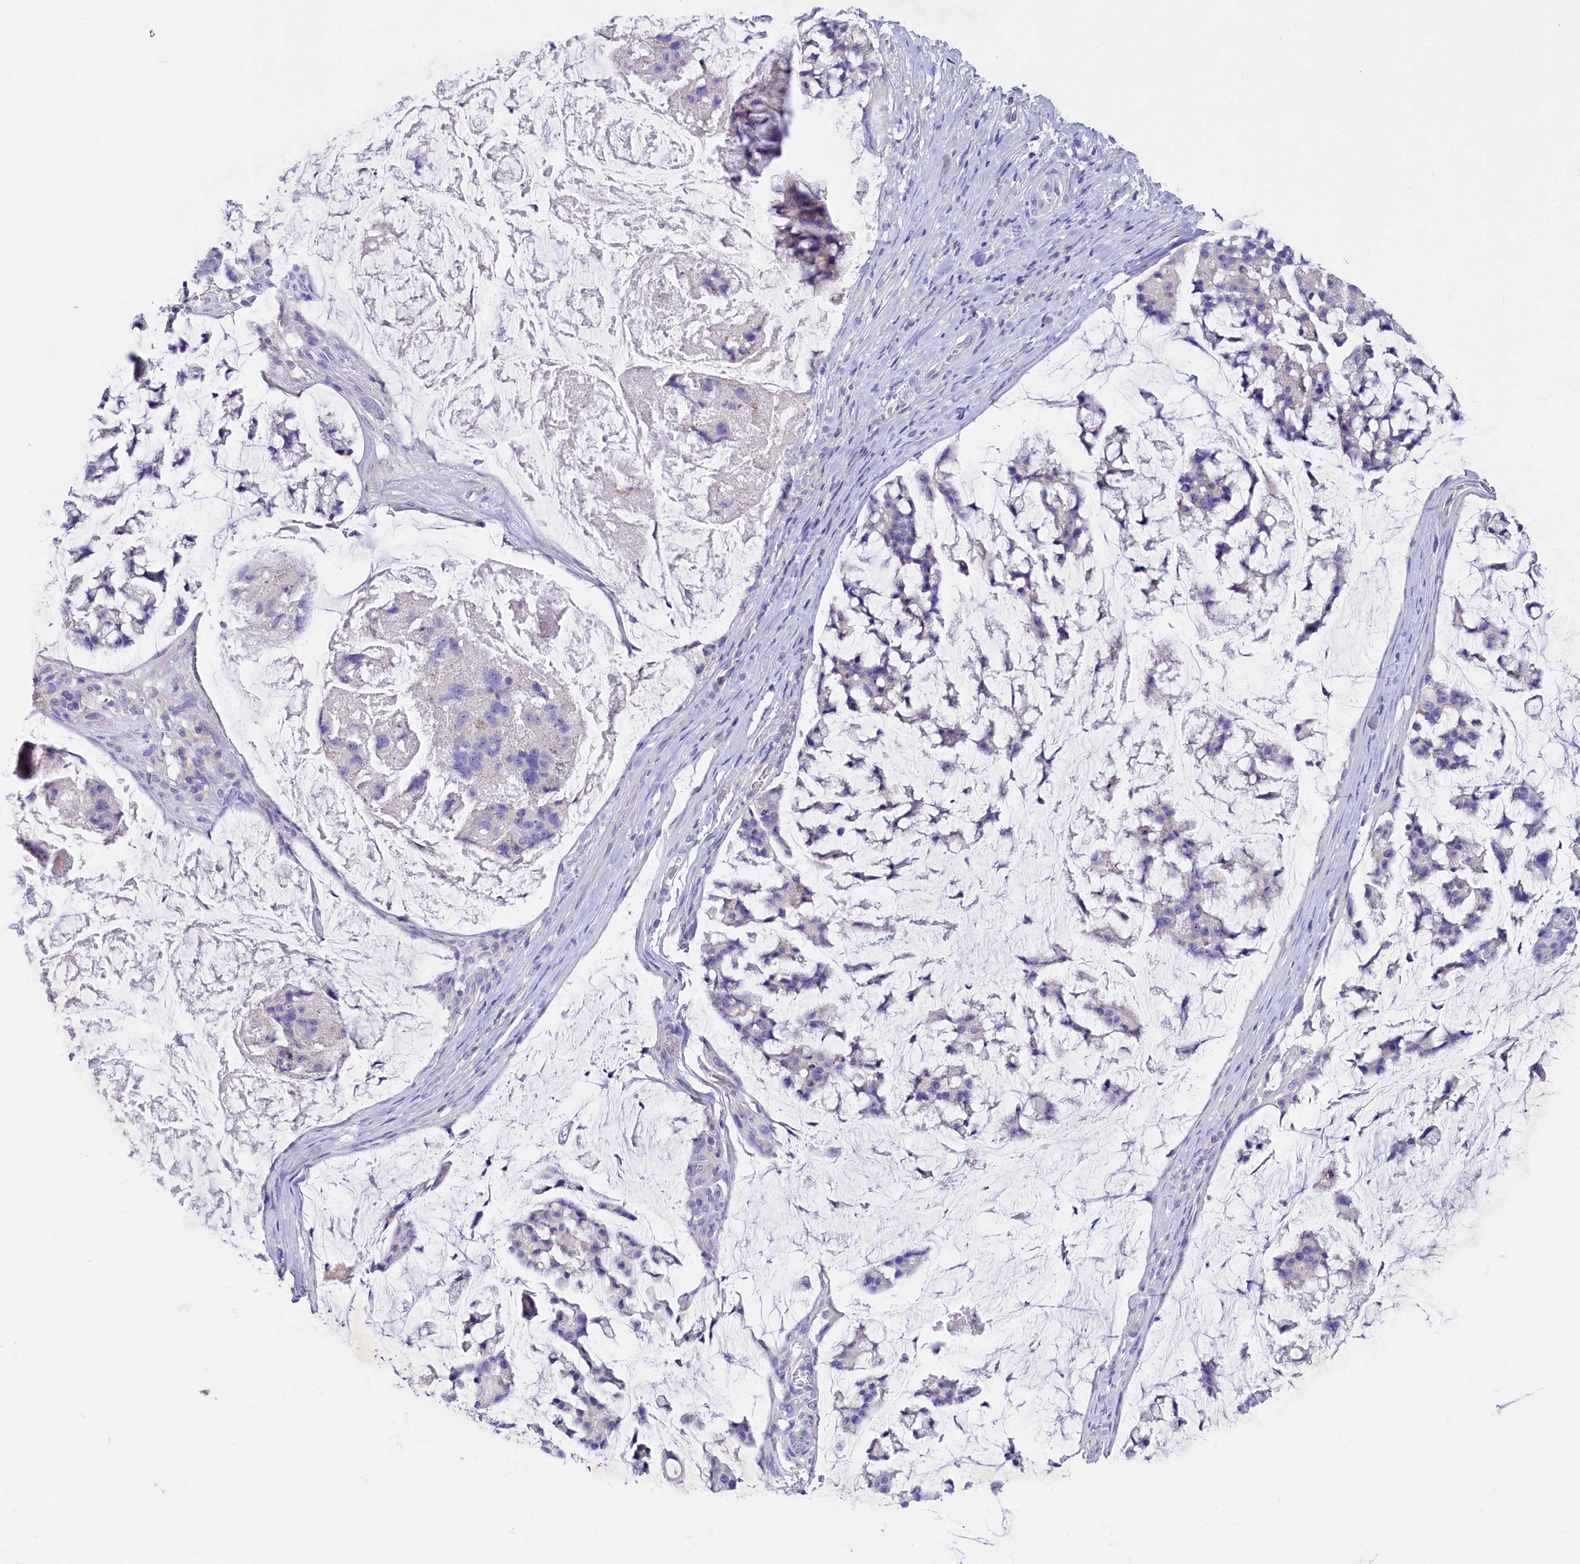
{"staining": {"intensity": "negative", "quantity": "none", "location": "none"}, "tissue": "stomach cancer", "cell_type": "Tumor cells", "image_type": "cancer", "snomed": [{"axis": "morphology", "description": "Adenocarcinoma, NOS"}, {"axis": "topography", "description": "Stomach, lower"}], "caption": "High power microscopy histopathology image of an immunohistochemistry micrograph of stomach adenocarcinoma, revealing no significant staining in tumor cells.", "gene": "VPS26B", "patient": {"sex": "male", "age": 67}}